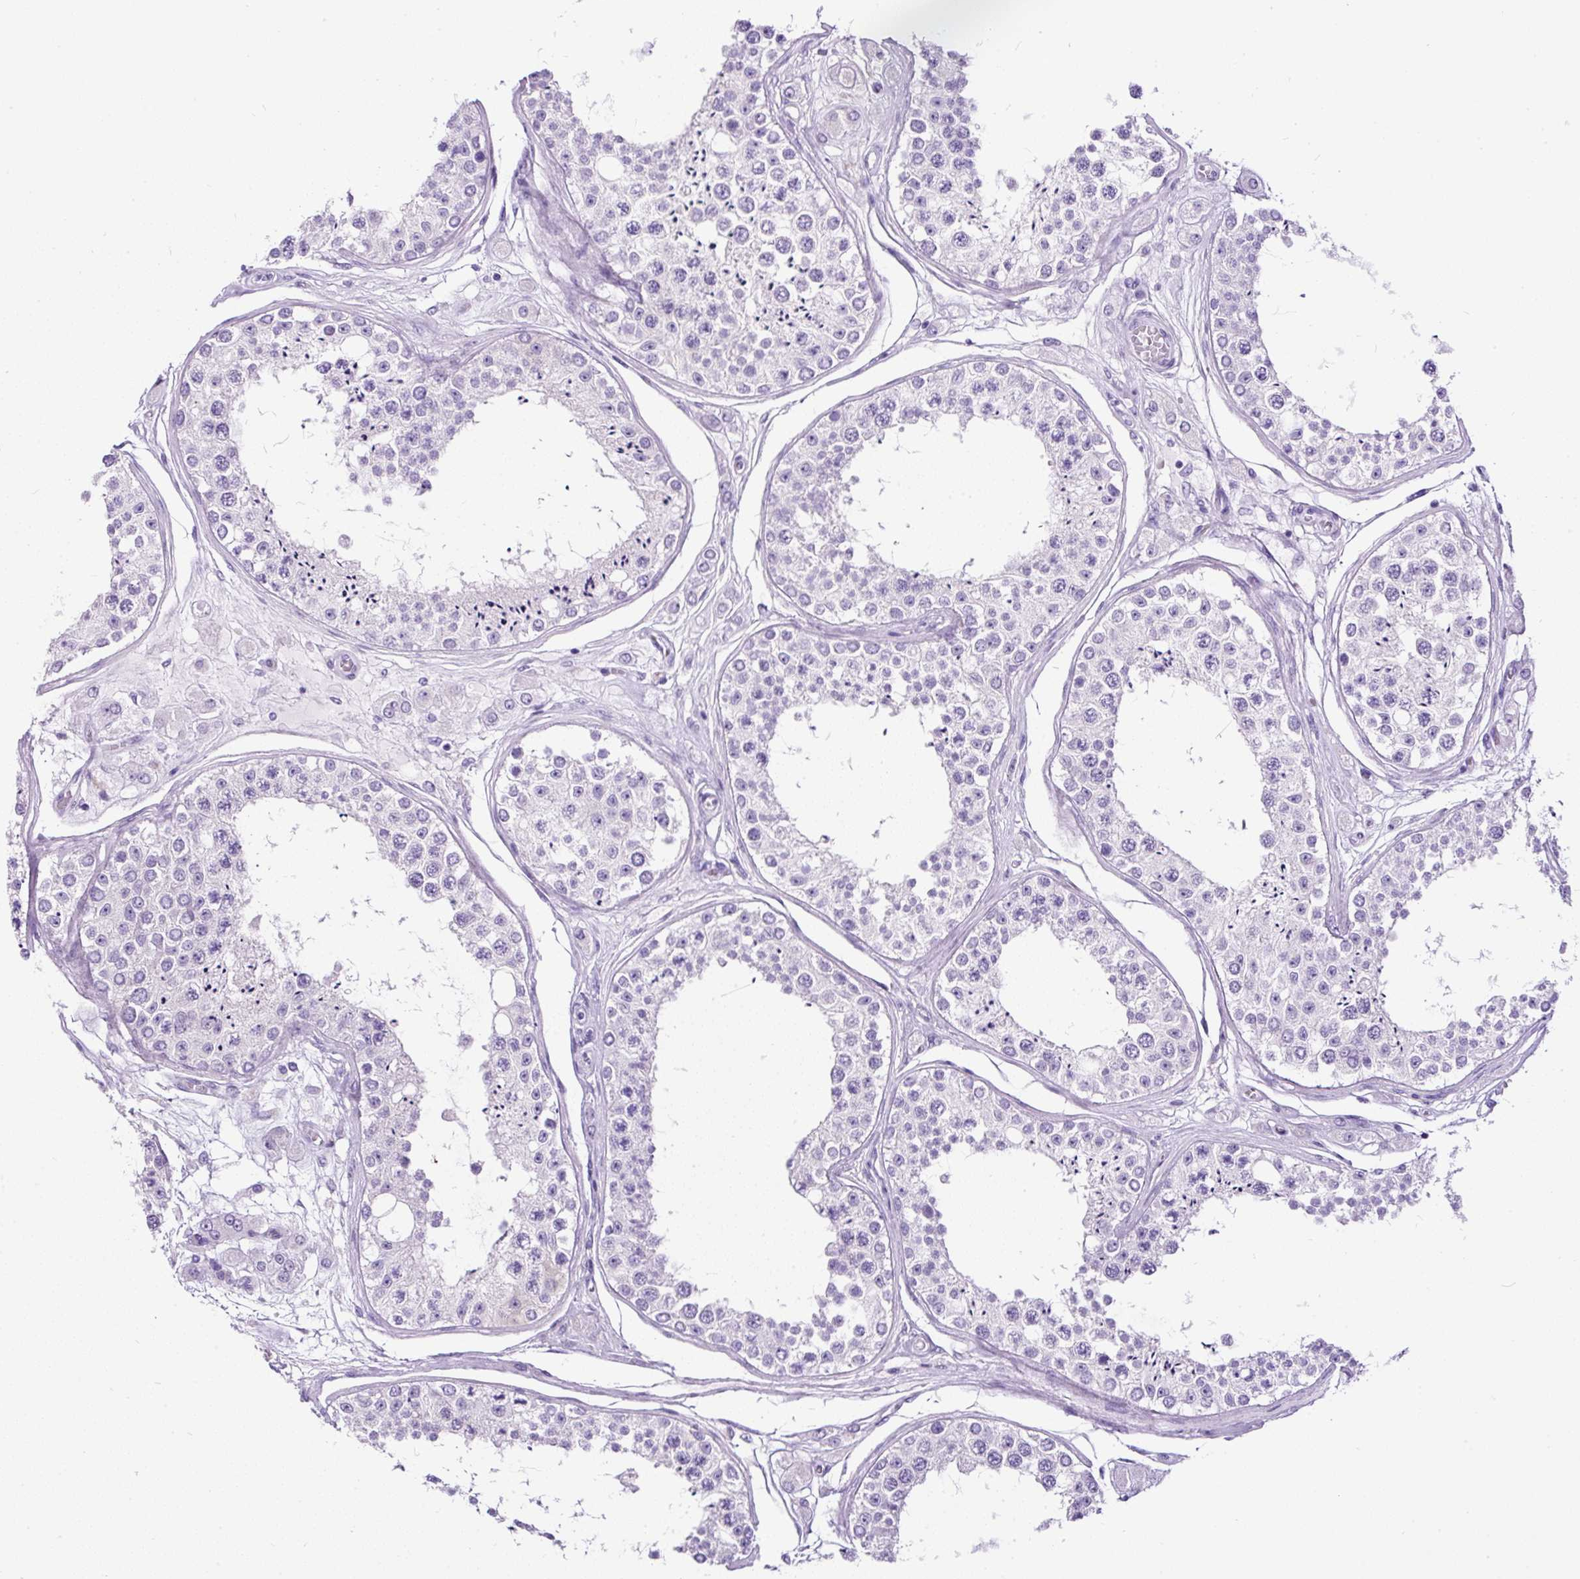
{"staining": {"intensity": "negative", "quantity": "none", "location": "none"}, "tissue": "testis", "cell_type": "Cells in seminiferous ducts", "image_type": "normal", "snomed": [{"axis": "morphology", "description": "Normal tissue, NOS"}, {"axis": "topography", "description": "Testis"}], "caption": "An IHC micrograph of unremarkable testis is shown. There is no staining in cells in seminiferous ducts of testis.", "gene": "PDIA2", "patient": {"sex": "male", "age": 25}}